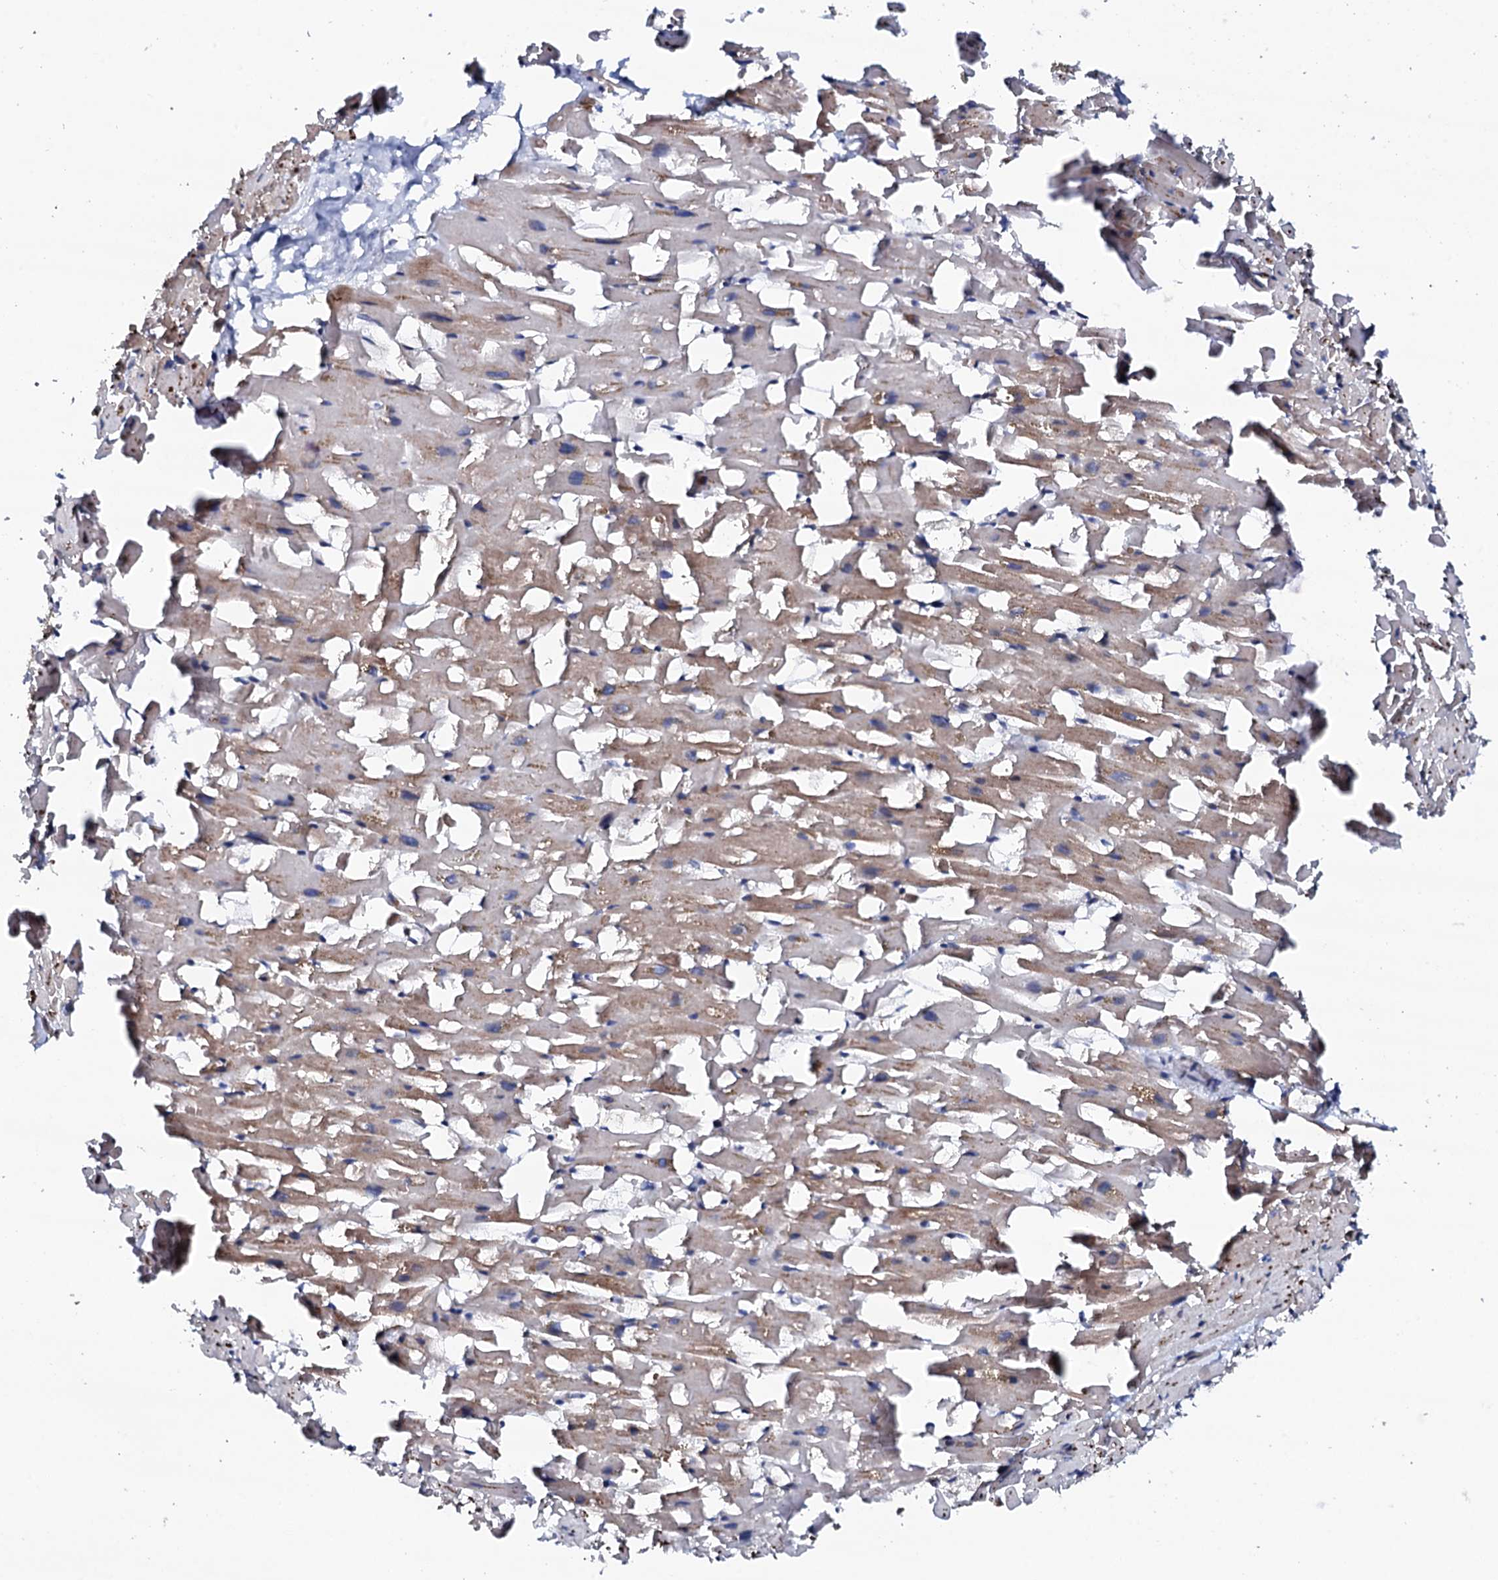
{"staining": {"intensity": "weak", "quantity": "25%-75%", "location": "cytoplasmic/membranous"}, "tissue": "heart muscle", "cell_type": "Cardiomyocytes", "image_type": "normal", "snomed": [{"axis": "morphology", "description": "Normal tissue, NOS"}, {"axis": "topography", "description": "Heart"}], "caption": "Immunohistochemistry (IHC) photomicrograph of benign human heart muscle stained for a protein (brown), which displays low levels of weak cytoplasmic/membranous positivity in about 25%-75% of cardiomyocytes.", "gene": "CIAO2A", "patient": {"sex": "female", "age": 64}}